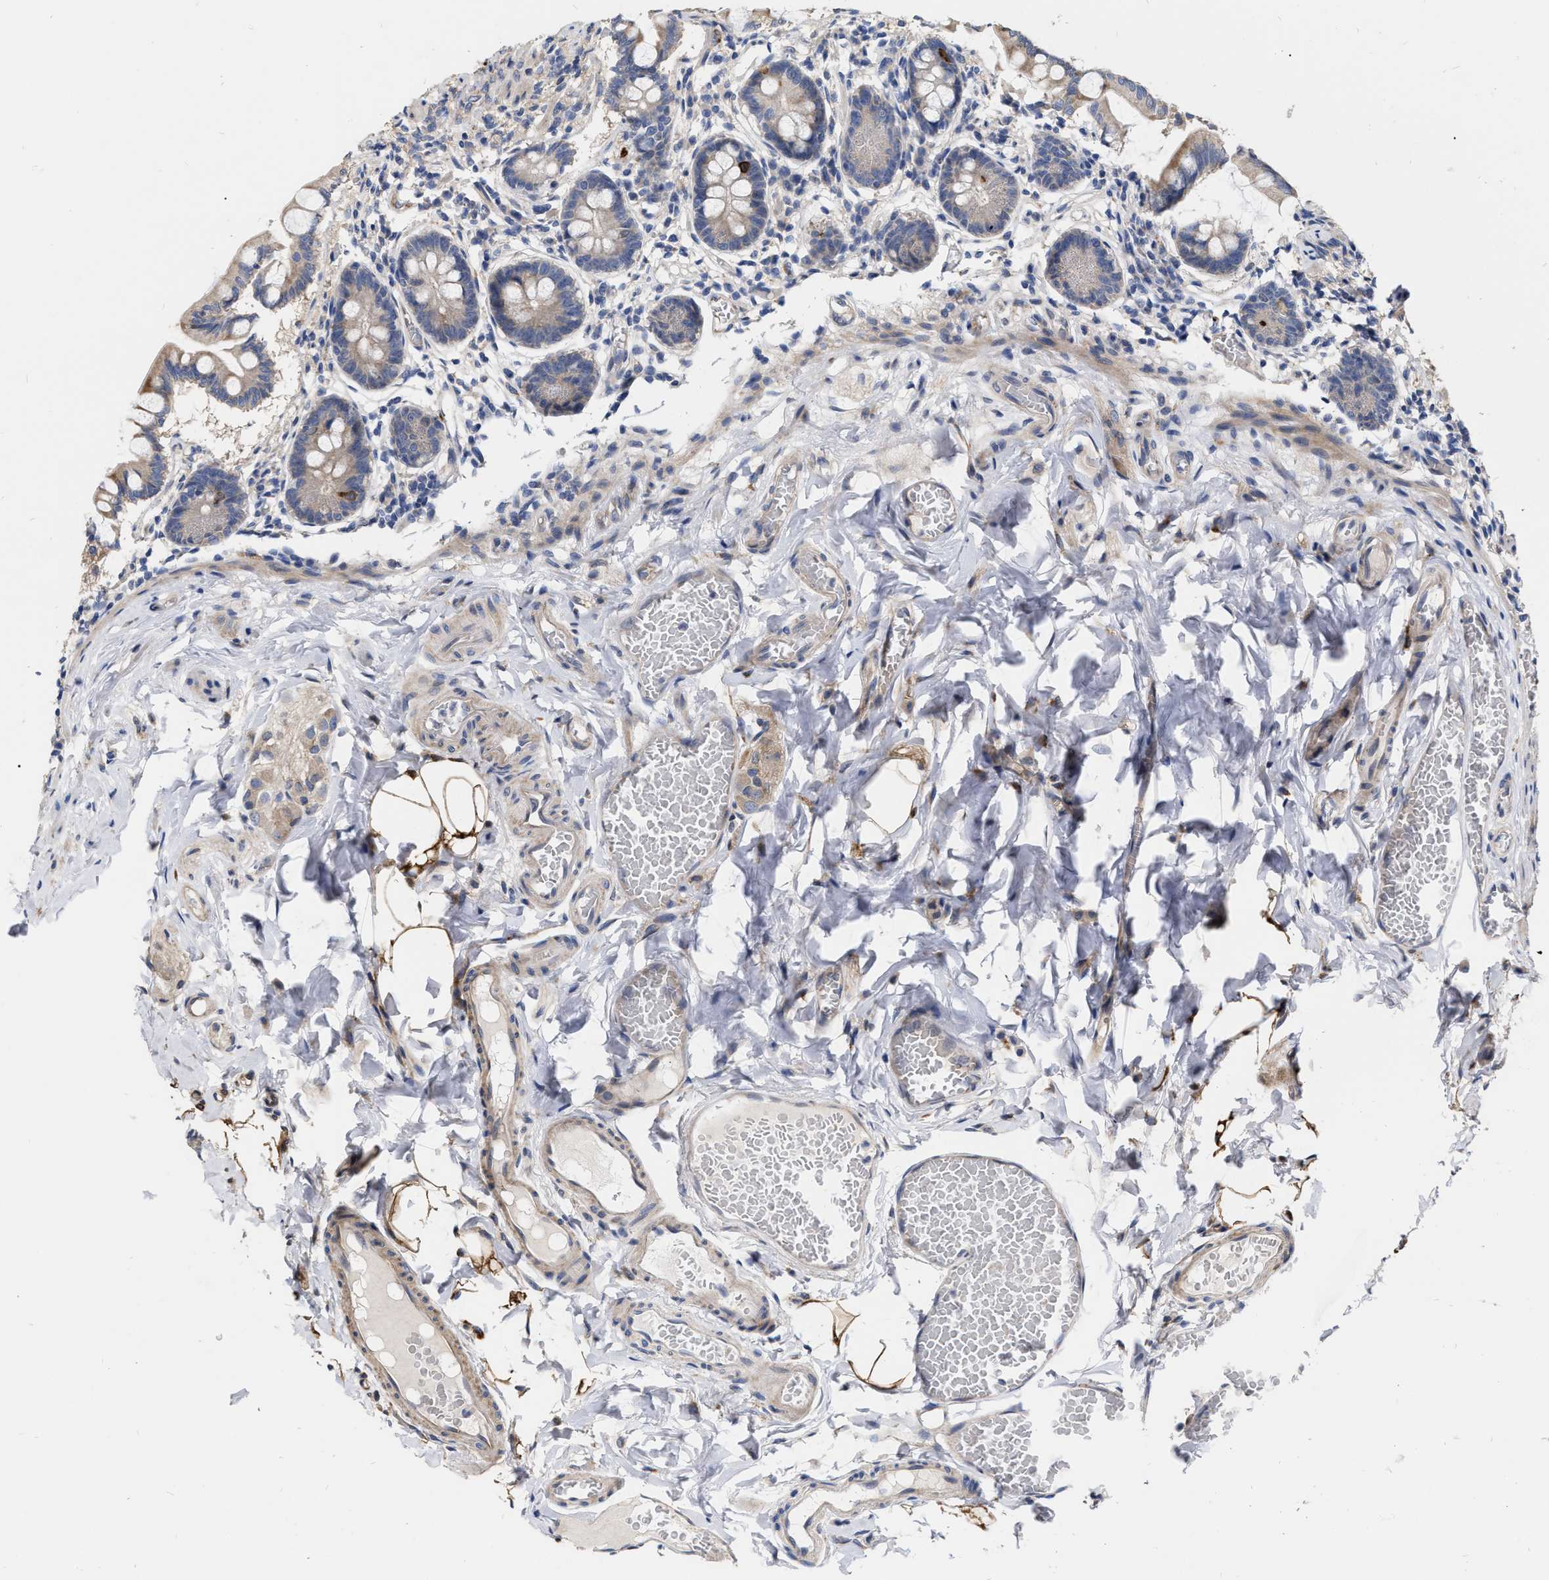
{"staining": {"intensity": "strong", "quantity": "25%-75%", "location": "cytoplasmic/membranous"}, "tissue": "small intestine", "cell_type": "Glandular cells", "image_type": "normal", "snomed": [{"axis": "morphology", "description": "Normal tissue, NOS"}, {"axis": "topography", "description": "Small intestine"}], "caption": "Immunohistochemical staining of unremarkable small intestine demonstrates 25%-75% levels of strong cytoplasmic/membranous protein positivity in about 25%-75% of glandular cells. Nuclei are stained in blue.", "gene": "MLST8", "patient": {"sex": "male", "age": 41}}